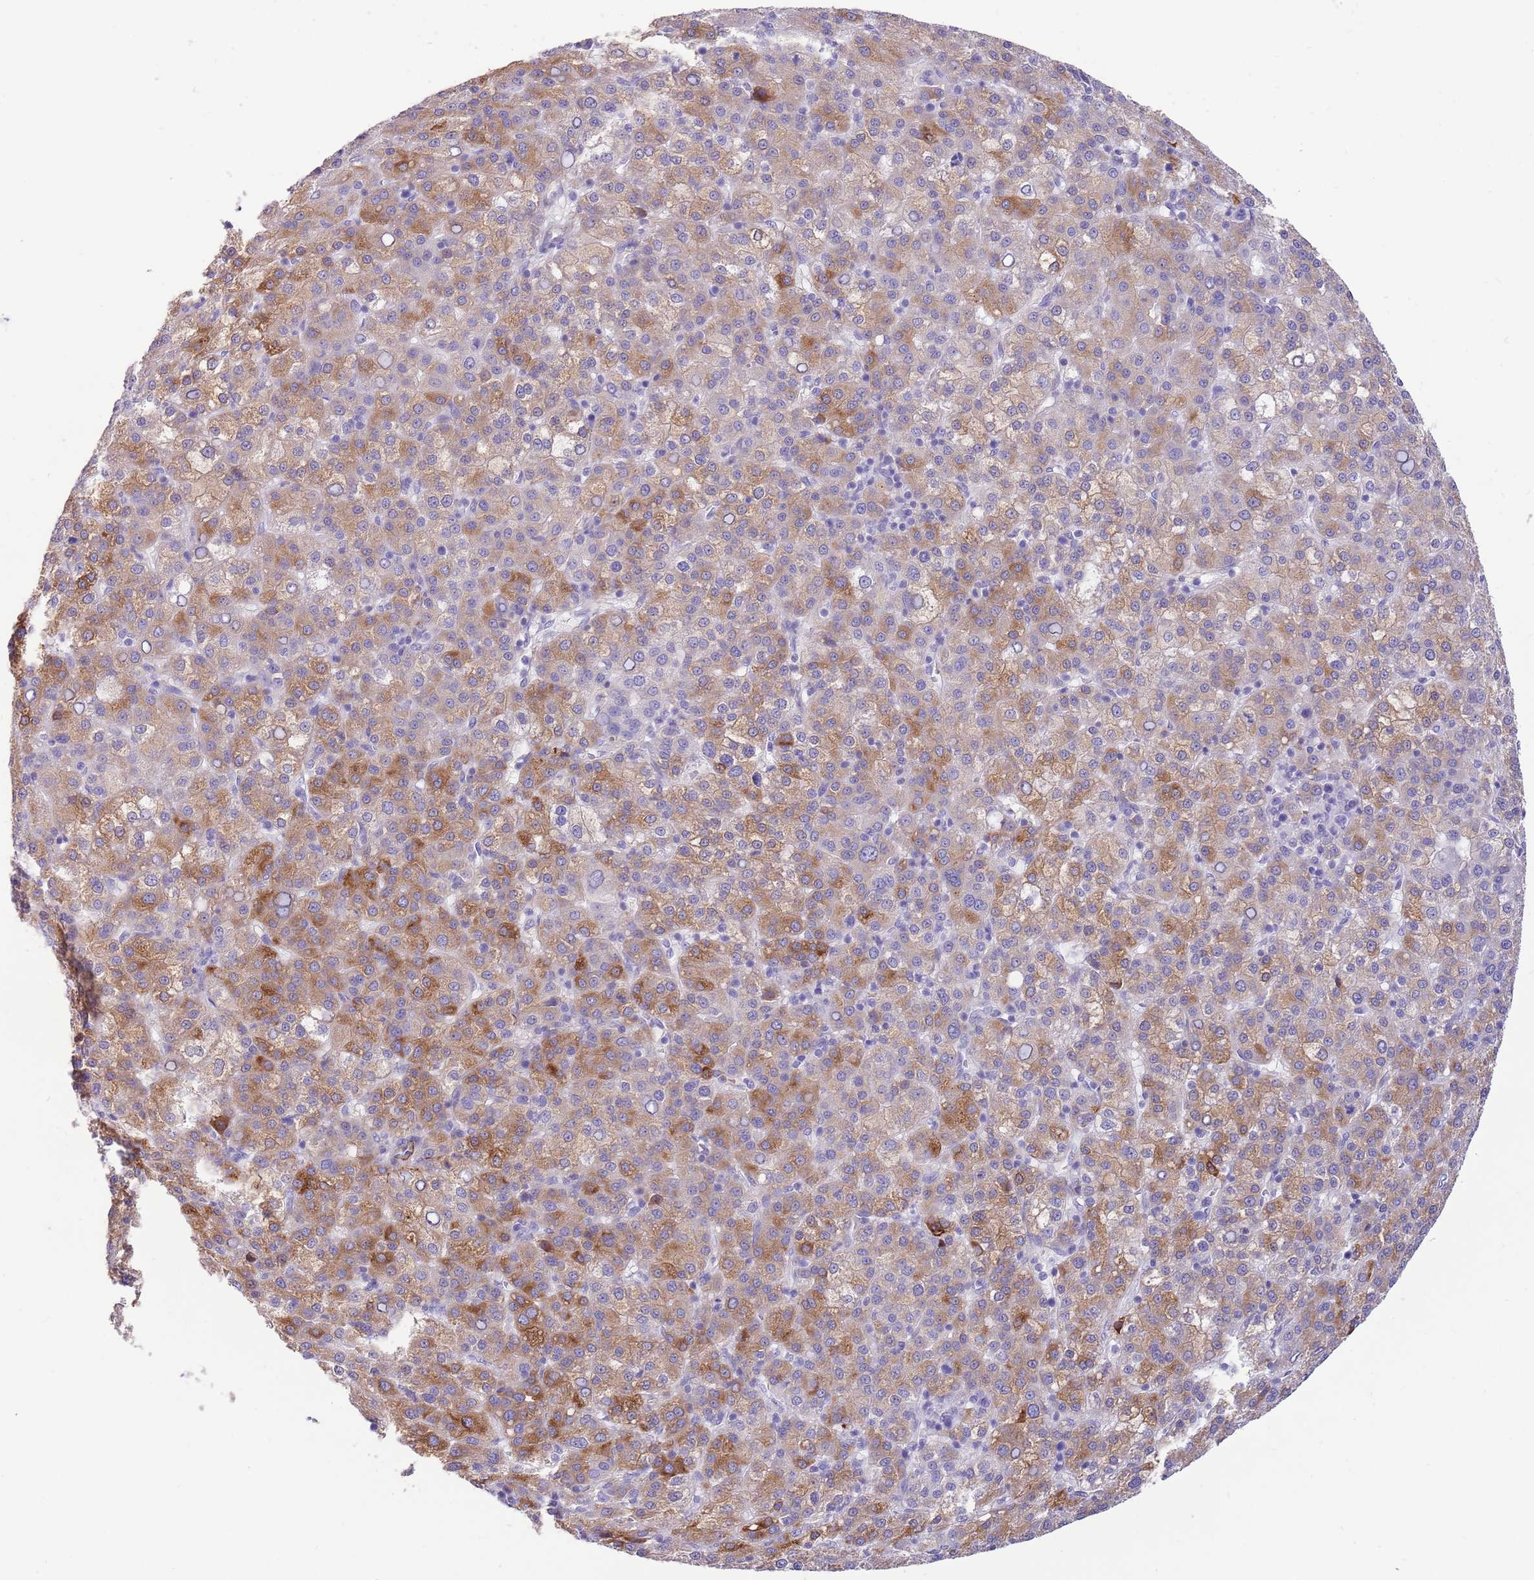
{"staining": {"intensity": "moderate", "quantity": "25%-75%", "location": "cytoplasmic/membranous"}, "tissue": "liver cancer", "cell_type": "Tumor cells", "image_type": "cancer", "snomed": [{"axis": "morphology", "description": "Carcinoma, Hepatocellular, NOS"}, {"axis": "topography", "description": "Liver"}], "caption": "Liver cancer (hepatocellular carcinoma) stained with IHC exhibits moderate cytoplasmic/membranous positivity in approximately 25%-75% of tumor cells.", "gene": "LEPROTL1", "patient": {"sex": "female", "age": 58}}